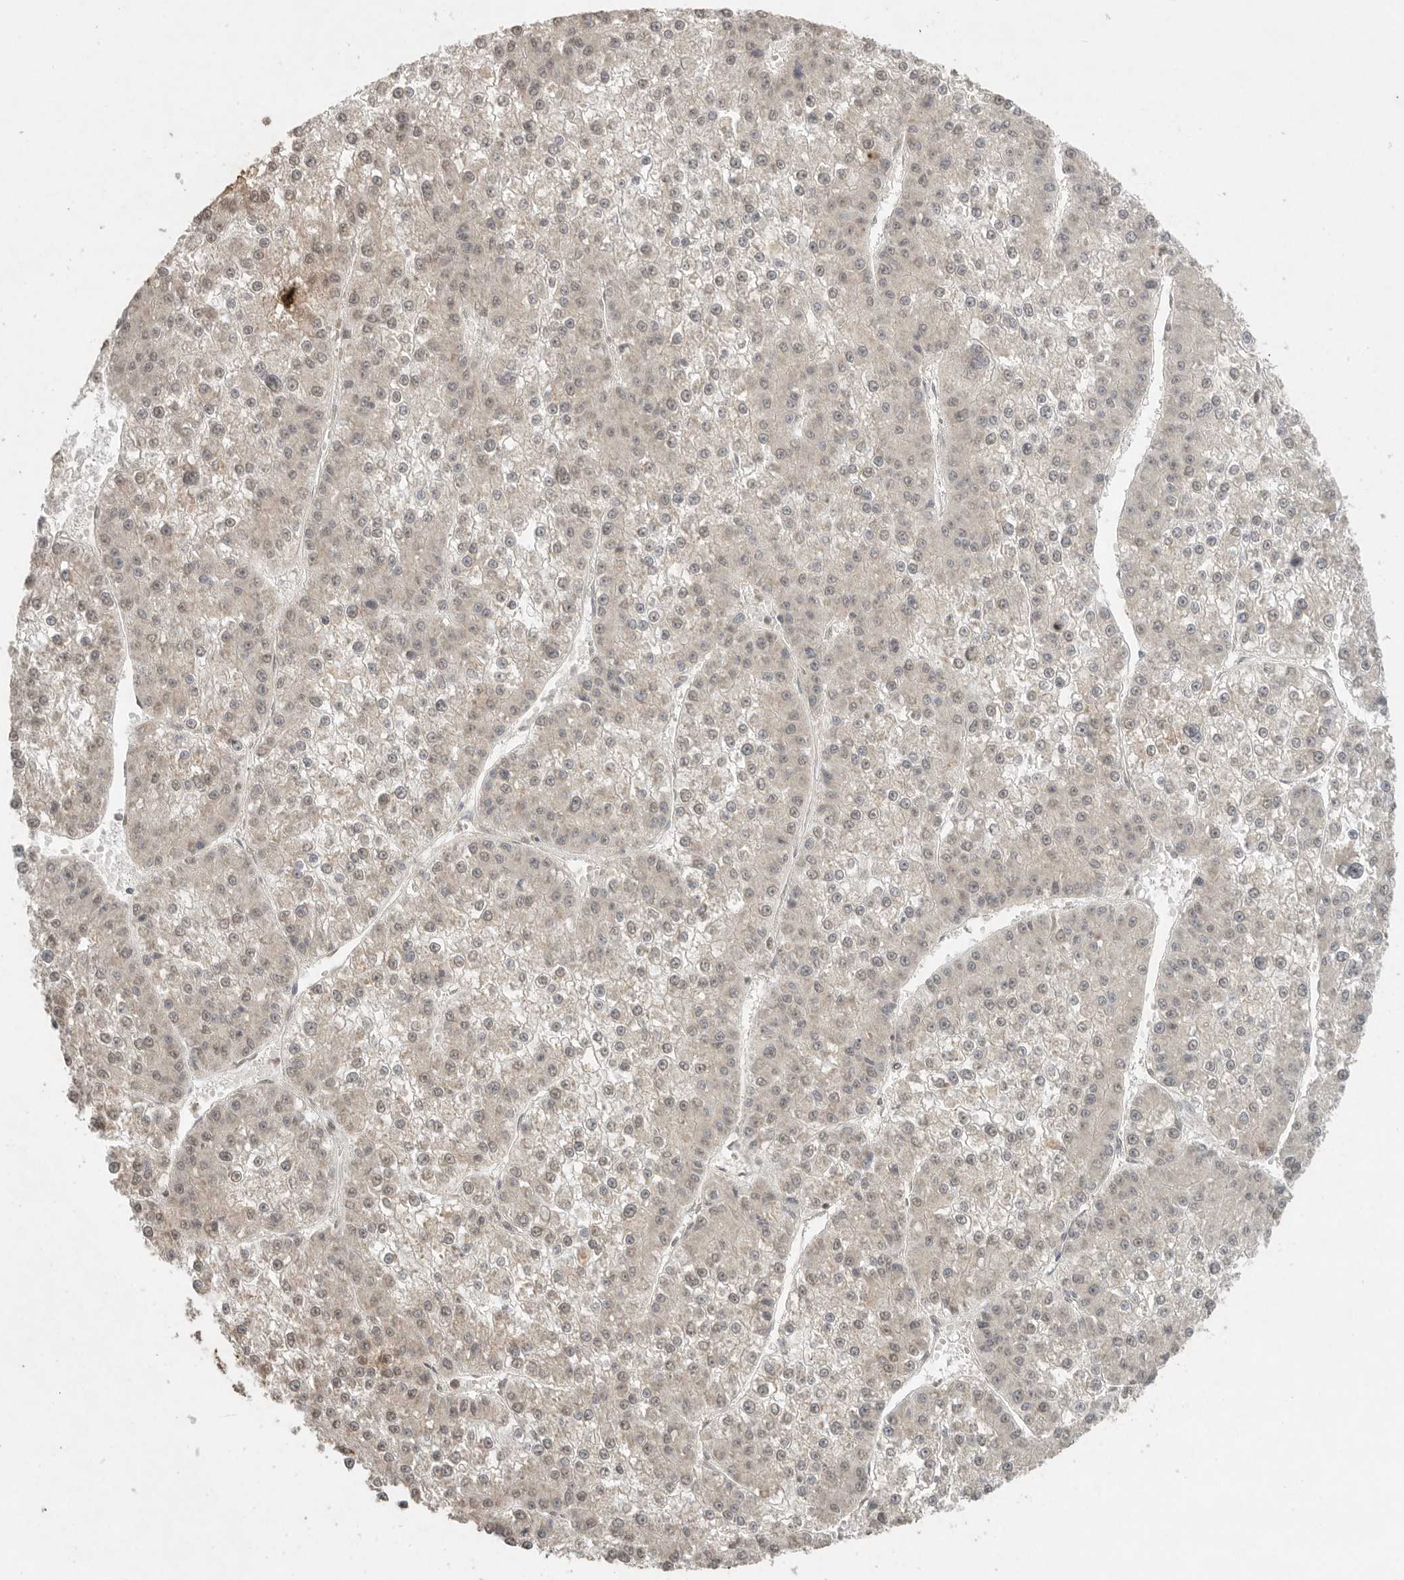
{"staining": {"intensity": "weak", "quantity": ">75%", "location": "nuclear"}, "tissue": "liver cancer", "cell_type": "Tumor cells", "image_type": "cancer", "snomed": [{"axis": "morphology", "description": "Carcinoma, Hepatocellular, NOS"}, {"axis": "topography", "description": "Liver"}], "caption": "Protein expression analysis of human liver hepatocellular carcinoma reveals weak nuclear expression in approximately >75% of tumor cells.", "gene": "KLK5", "patient": {"sex": "female", "age": 73}}